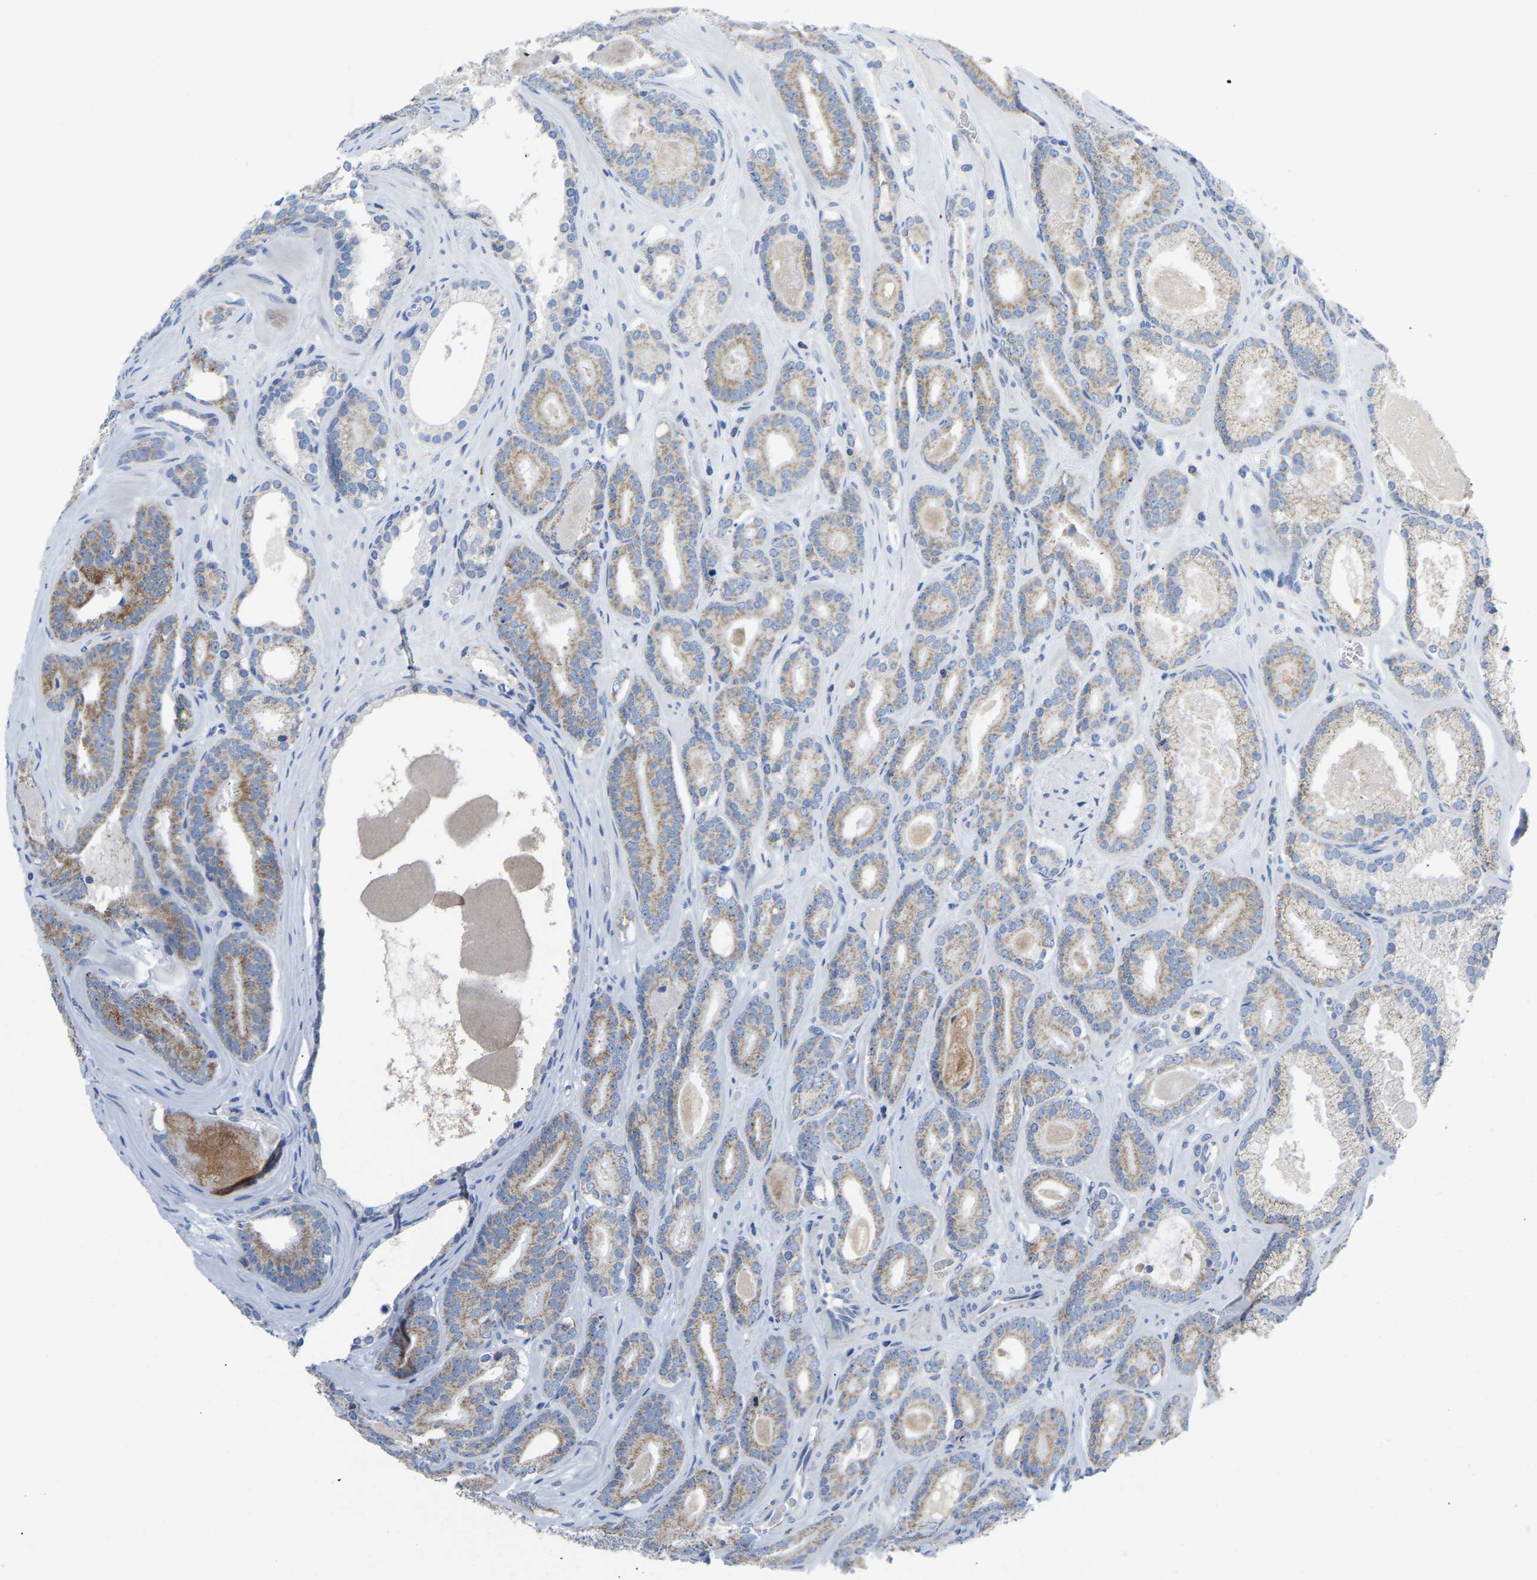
{"staining": {"intensity": "weak", "quantity": ">75%", "location": "cytoplasmic/membranous"}, "tissue": "prostate cancer", "cell_type": "Tumor cells", "image_type": "cancer", "snomed": [{"axis": "morphology", "description": "Adenocarcinoma, High grade"}, {"axis": "topography", "description": "Prostate"}], "caption": "There is low levels of weak cytoplasmic/membranous staining in tumor cells of adenocarcinoma (high-grade) (prostate), as demonstrated by immunohistochemical staining (brown color).", "gene": "ETFA", "patient": {"sex": "male", "age": 60}}